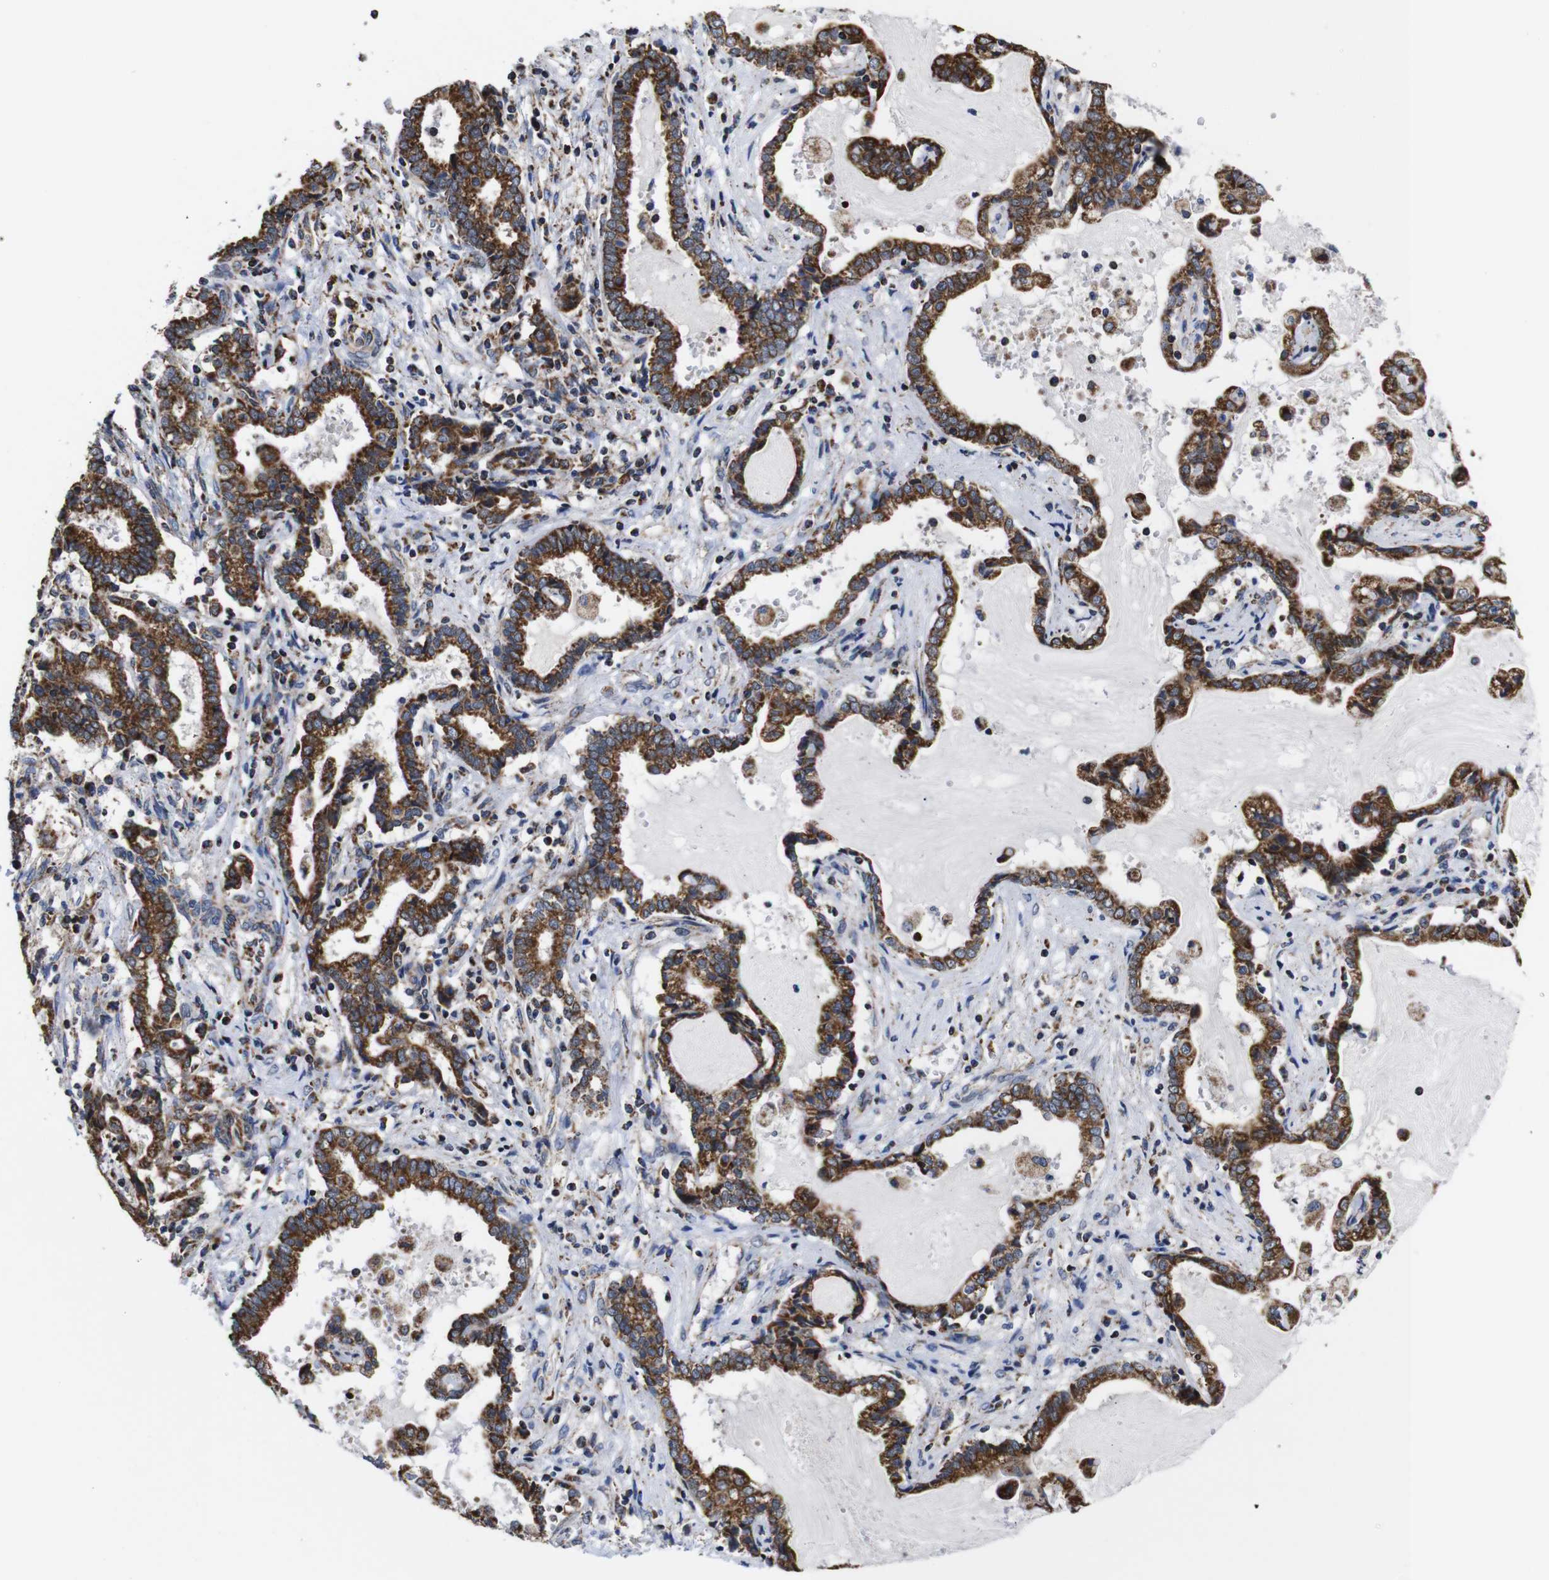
{"staining": {"intensity": "strong", "quantity": ">75%", "location": "cytoplasmic/membranous"}, "tissue": "liver cancer", "cell_type": "Tumor cells", "image_type": "cancer", "snomed": [{"axis": "morphology", "description": "Cholangiocarcinoma"}, {"axis": "topography", "description": "Liver"}], "caption": "This histopathology image displays IHC staining of human liver cancer, with high strong cytoplasmic/membranous positivity in about >75% of tumor cells.", "gene": "C17orf80", "patient": {"sex": "male", "age": 57}}